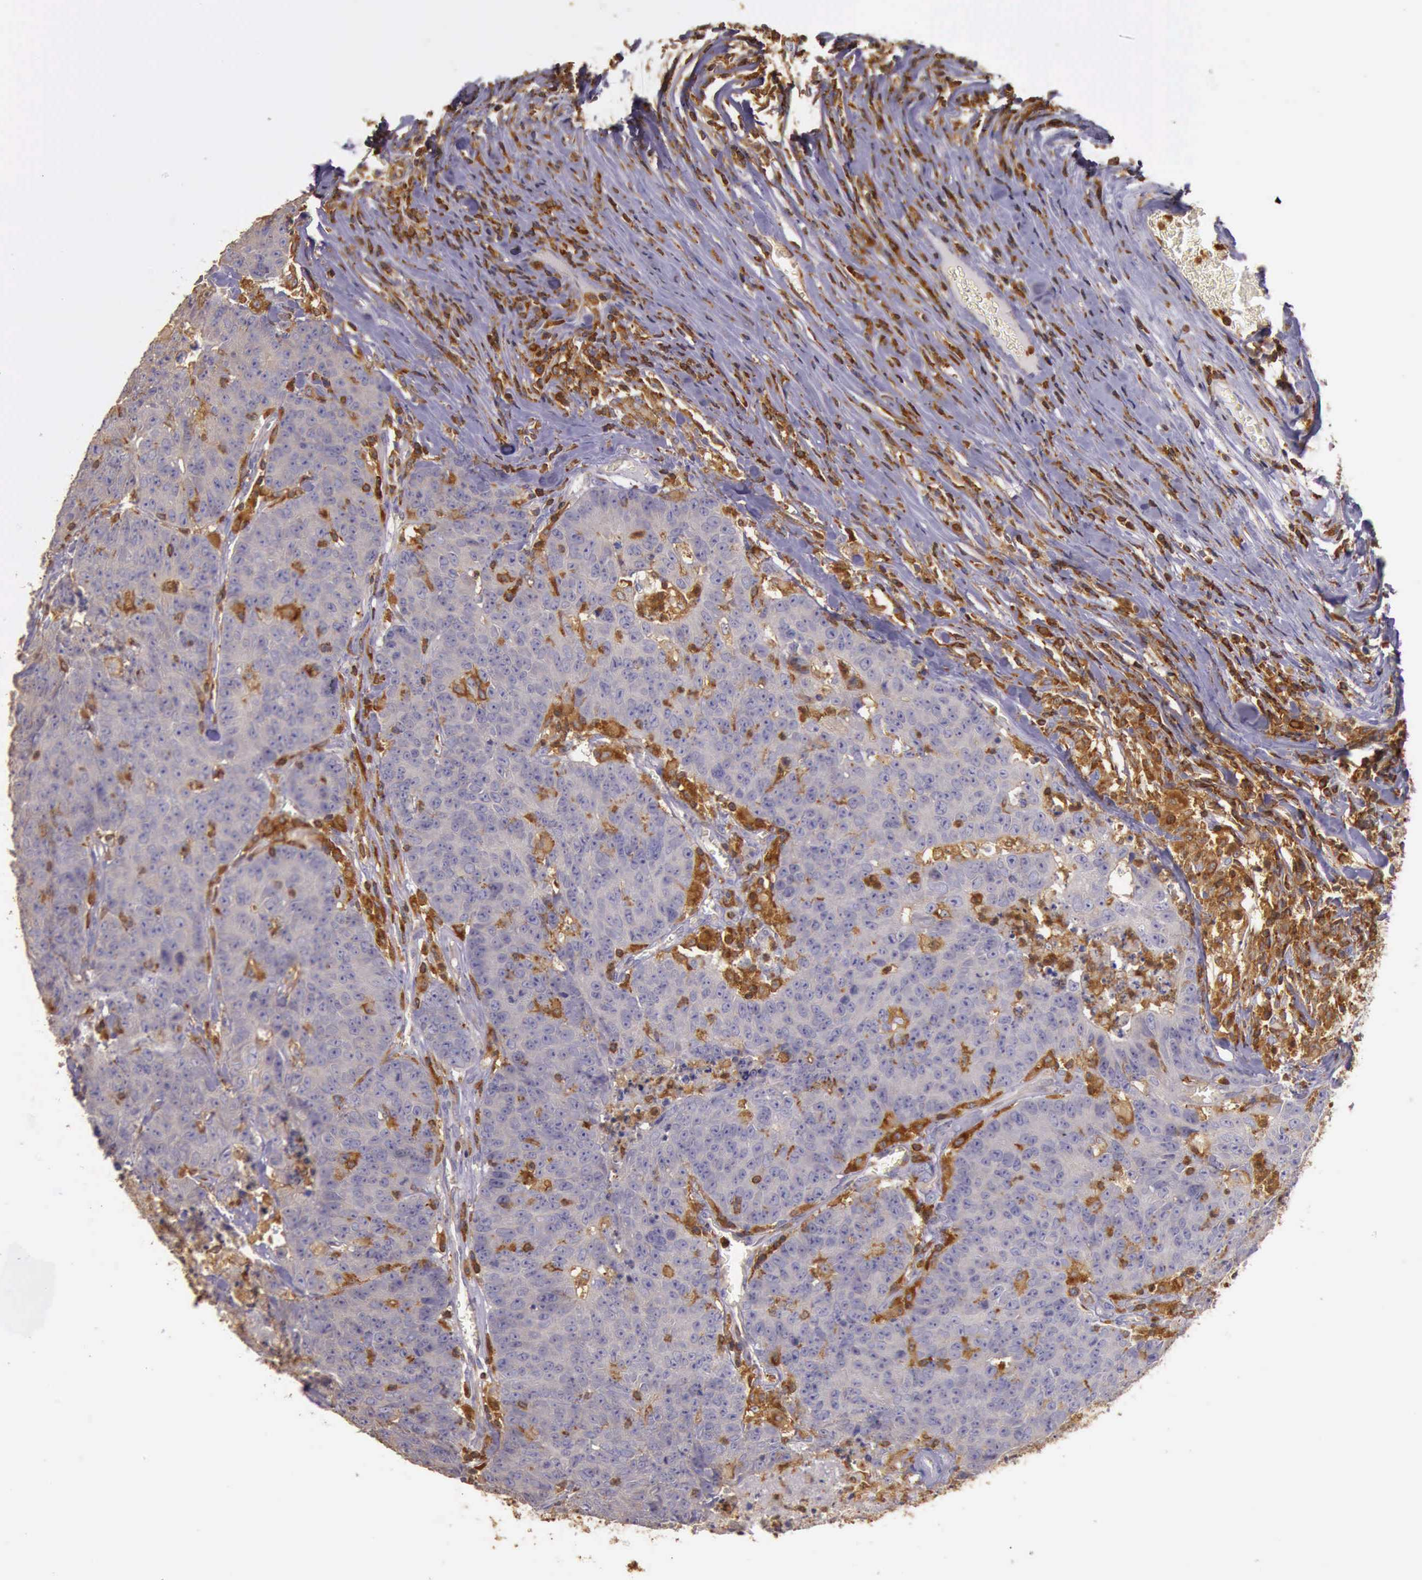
{"staining": {"intensity": "negative", "quantity": "none", "location": "none"}, "tissue": "colorectal cancer", "cell_type": "Tumor cells", "image_type": "cancer", "snomed": [{"axis": "morphology", "description": "Adenocarcinoma, NOS"}, {"axis": "topography", "description": "Colon"}], "caption": "Immunohistochemical staining of human colorectal cancer demonstrates no significant positivity in tumor cells.", "gene": "ARHGAP4", "patient": {"sex": "female", "age": 53}}